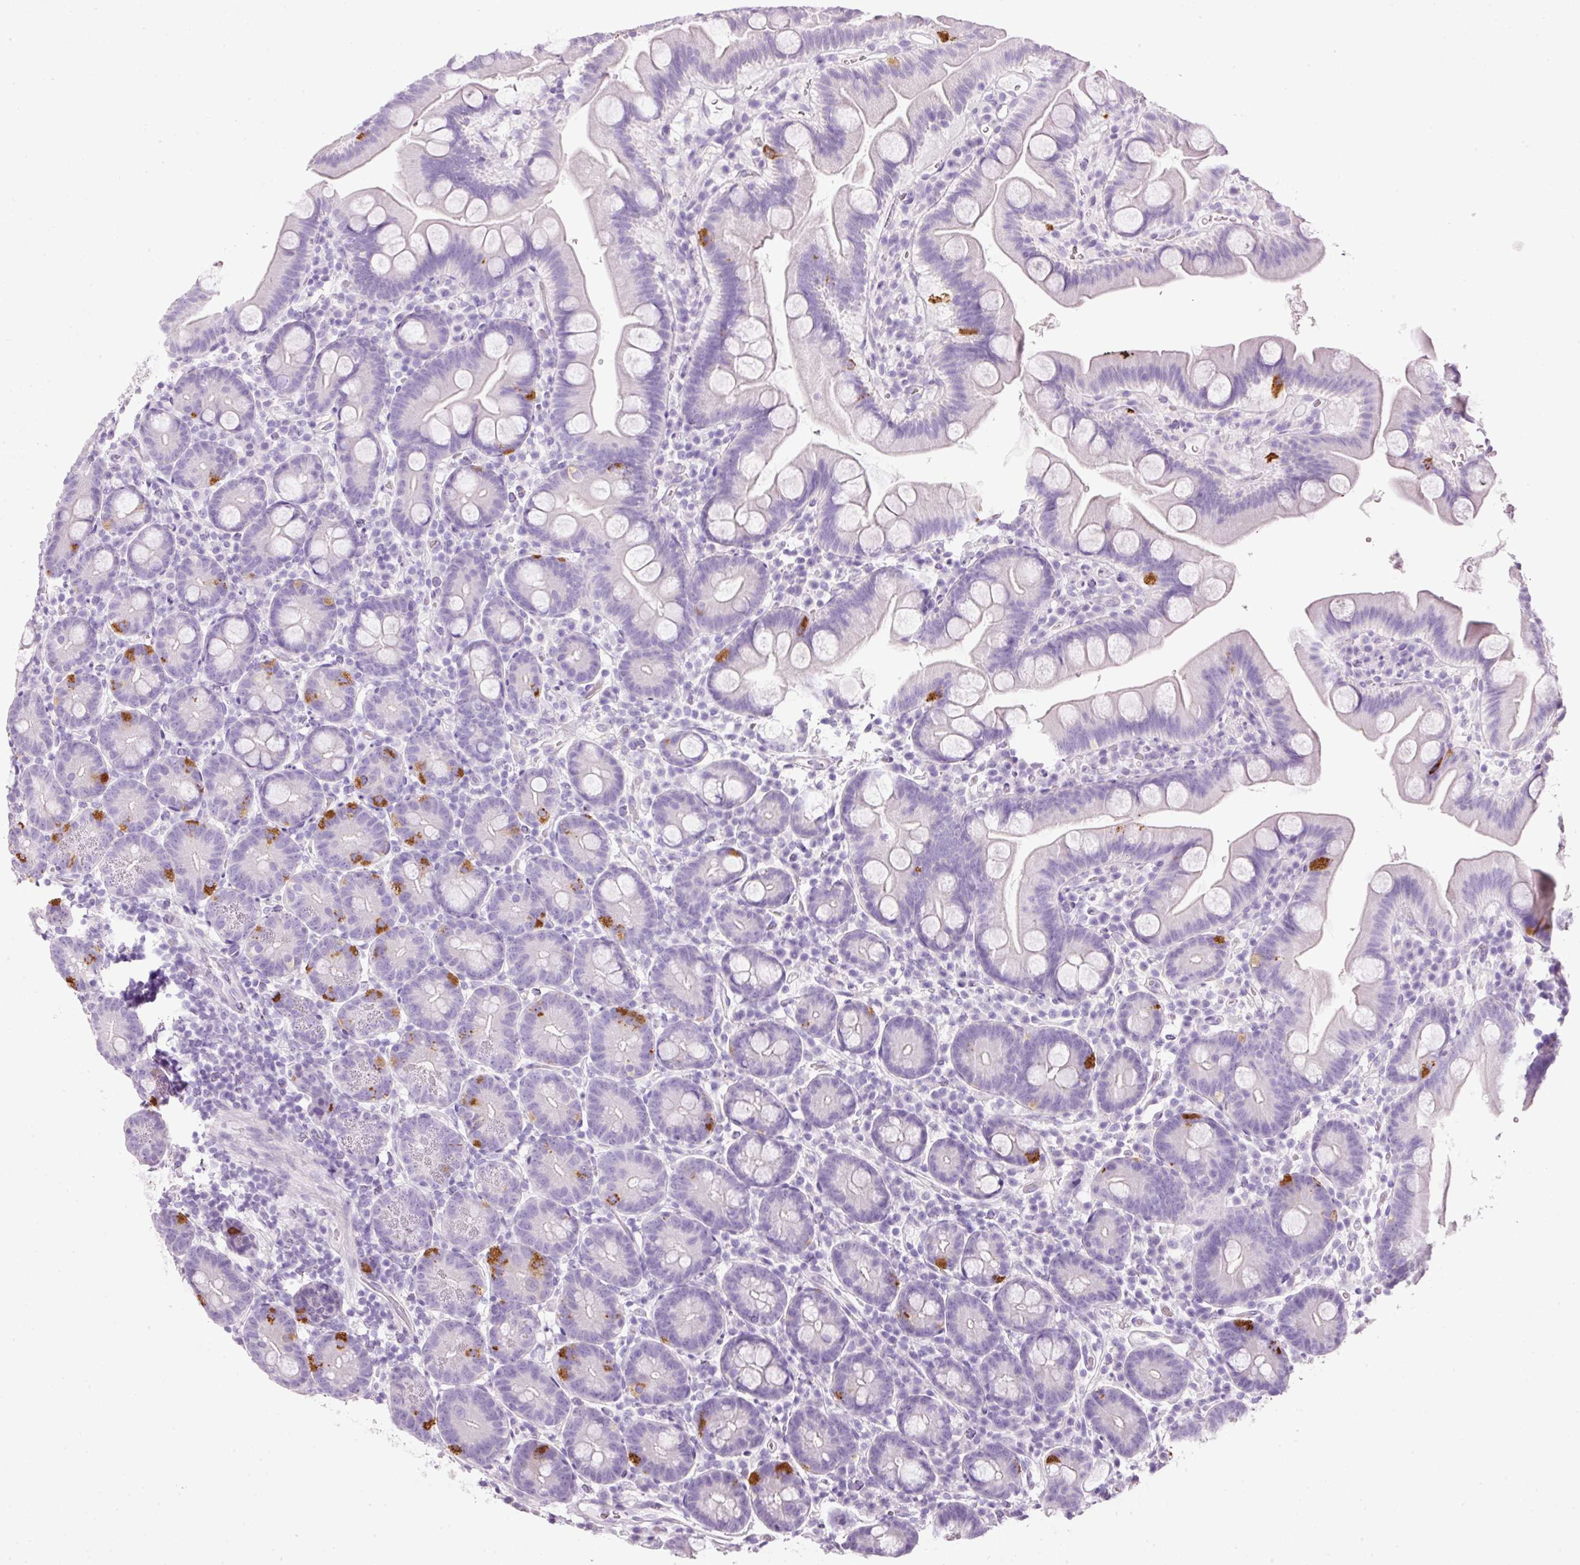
{"staining": {"intensity": "strong", "quantity": "<25%", "location": "cytoplasmic/membranous"}, "tissue": "small intestine", "cell_type": "Glandular cells", "image_type": "normal", "snomed": [{"axis": "morphology", "description": "Normal tissue, NOS"}, {"axis": "topography", "description": "Small intestine"}], "caption": "DAB (3,3'-diaminobenzidine) immunohistochemical staining of benign human small intestine shows strong cytoplasmic/membranous protein staining in approximately <25% of glandular cells.", "gene": "BSND", "patient": {"sex": "female", "age": 68}}